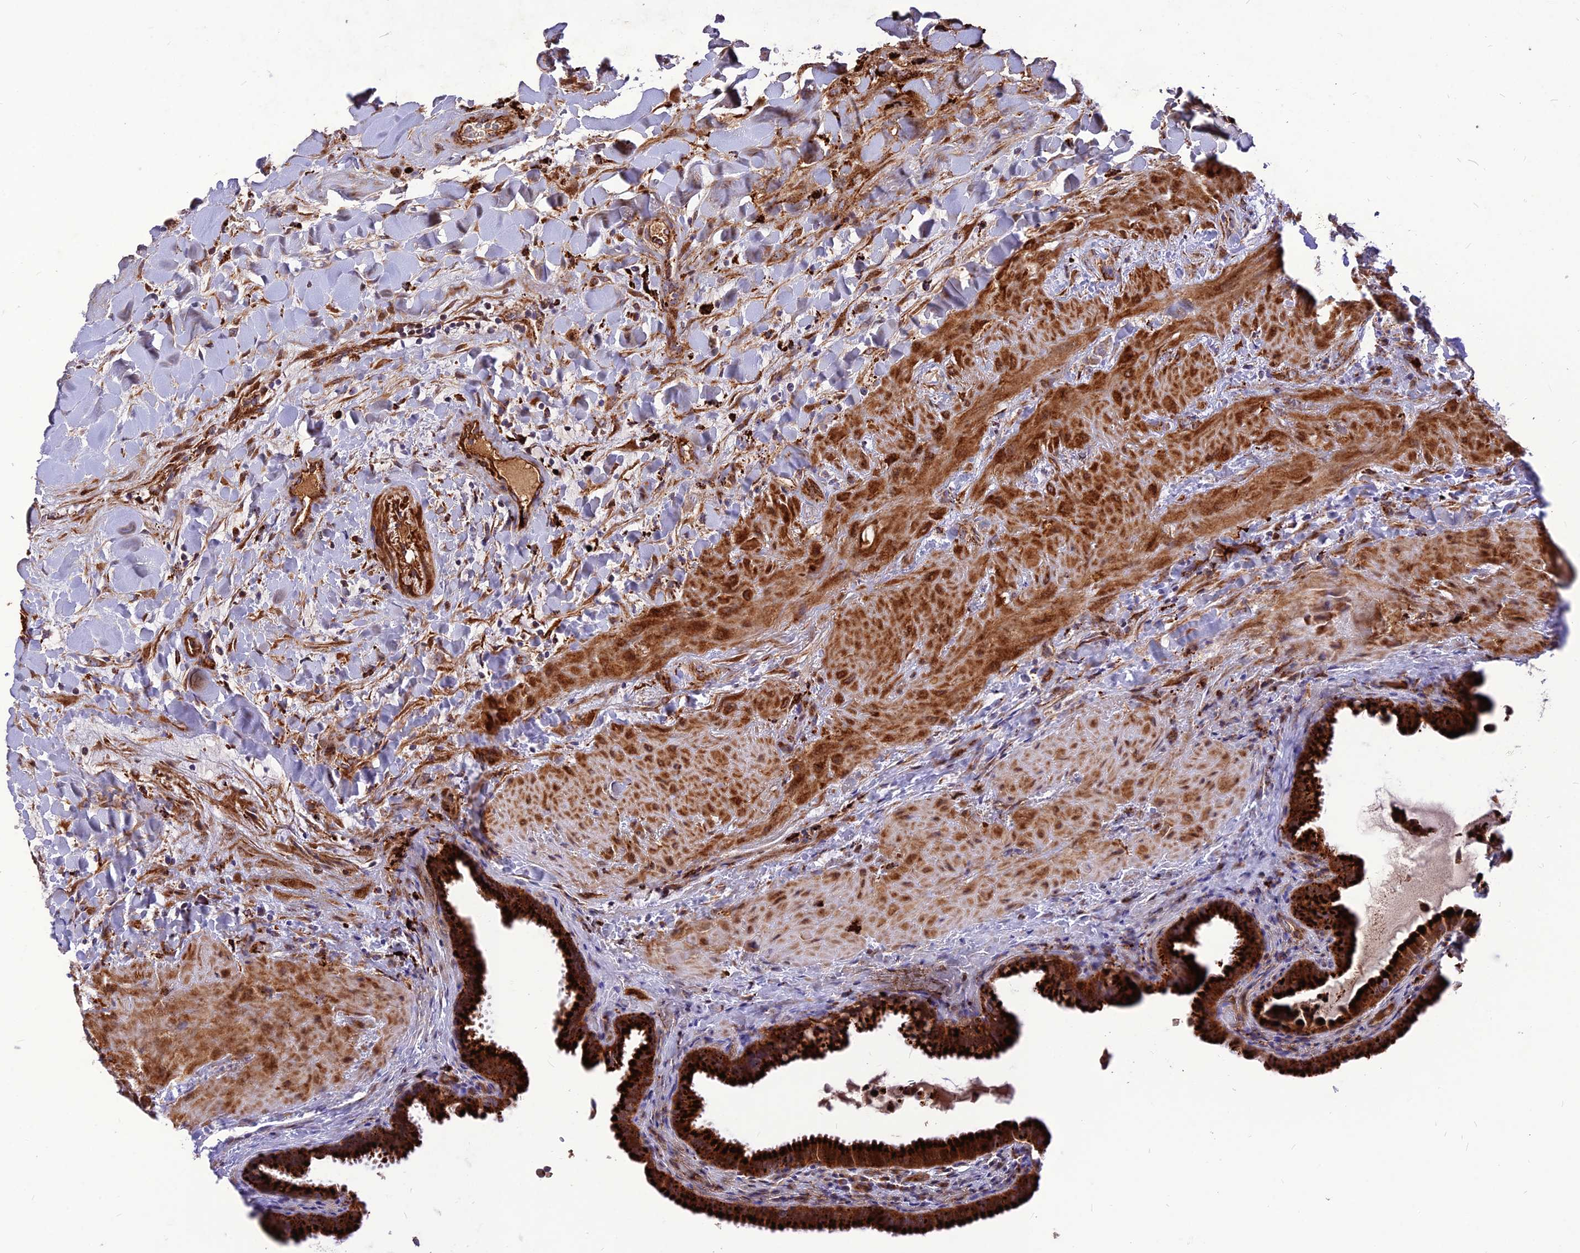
{"staining": {"intensity": "strong", "quantity": ">75%", "location": "cytoplasmic/membranous"}, "tissue": "gallbladder", "cell_type": "Glandular cells", "image_type": "normal", "snomed": [{"axis": "morphology", "description": "Normal tissue, NOS"}, {"axis": "topography", "description": "Gallbladder"}], "caption": "Normal gallbladder was stained to show a protein in brown. There is high levels of strong cytoplasmic/membranous staining in approximately >75% of glandular cells. The staining was performed using DAB, with brown indicating positive protein expression. Nuclei are stained blue with hematoxylin.", "gene": "RIMOC1", "patient": {"sex": "male", "age": 24}}